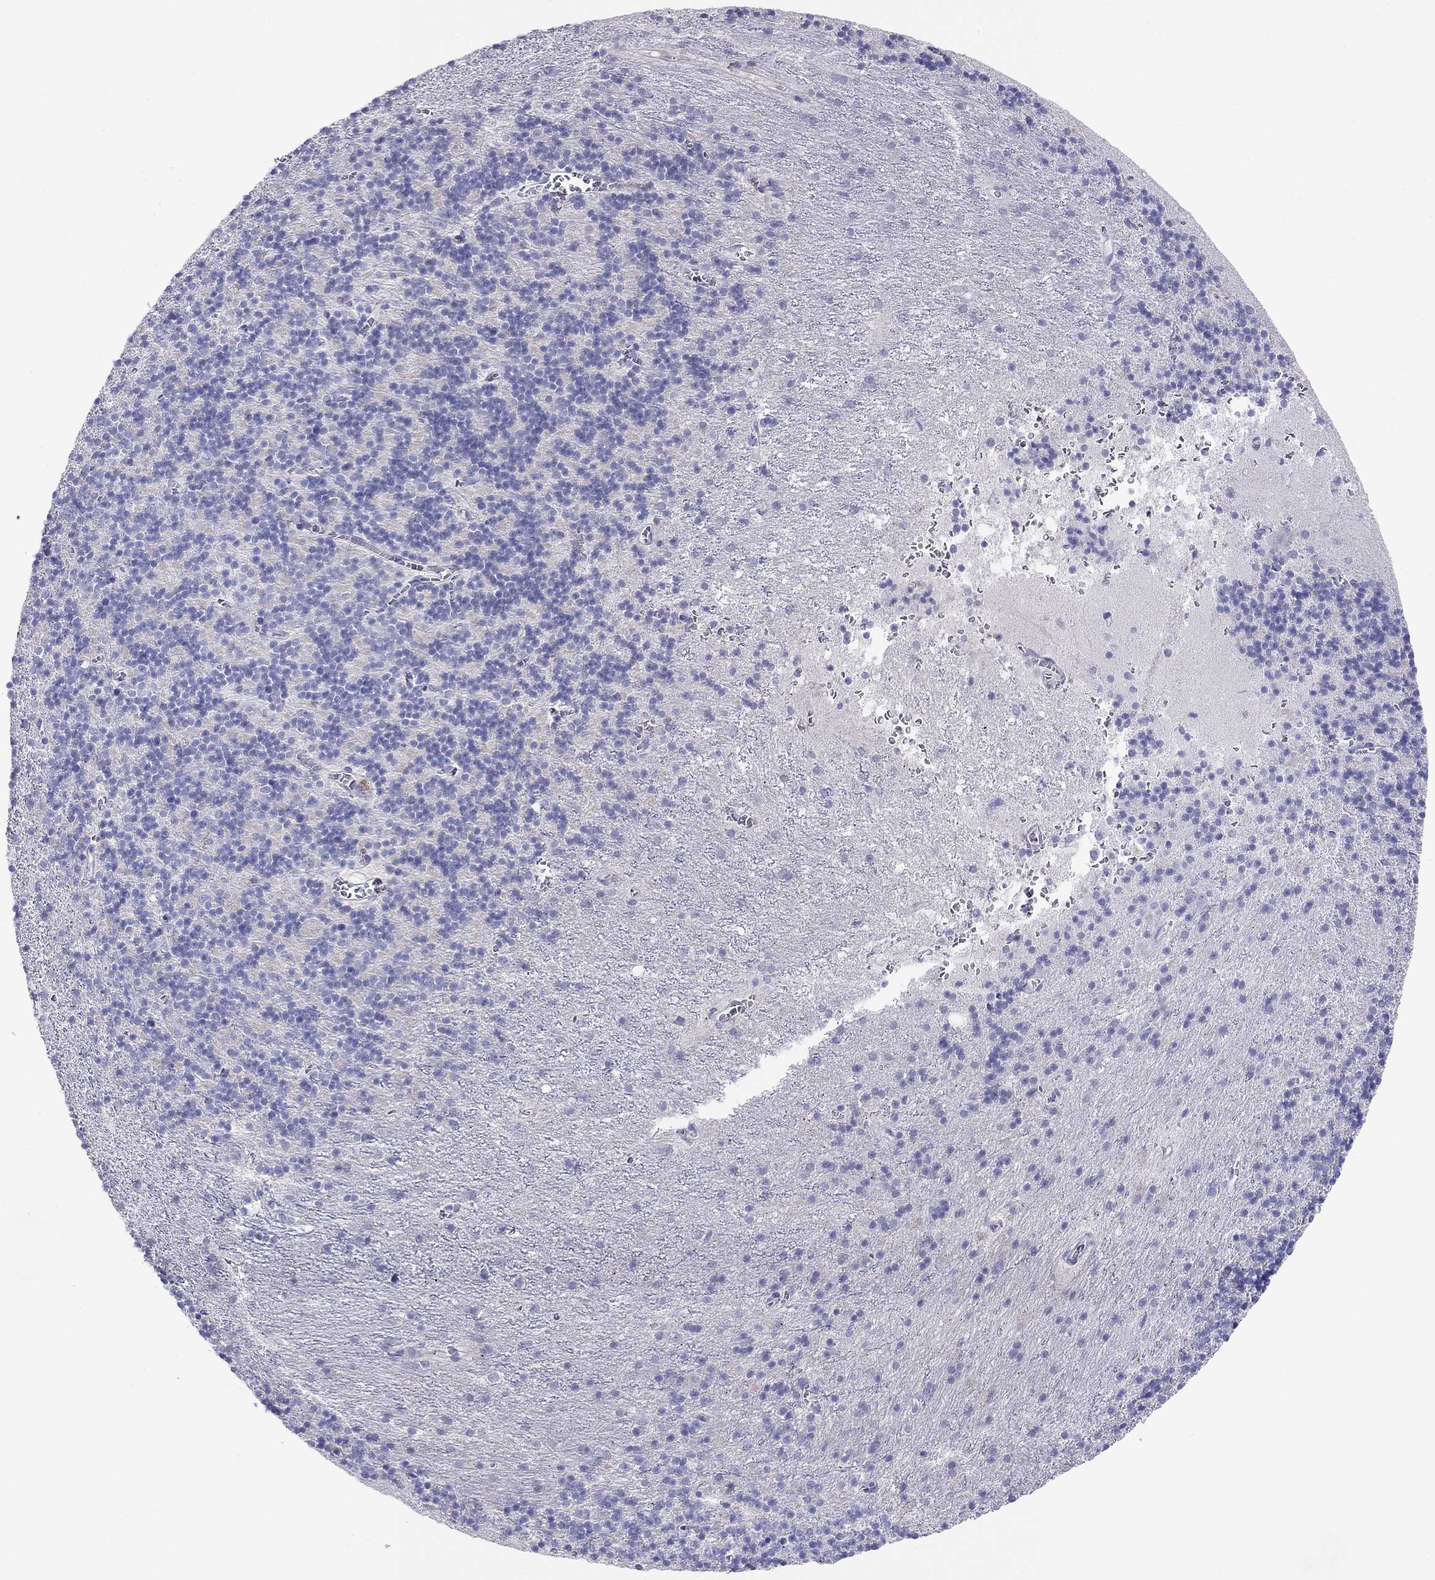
{"staining": {"intensity": "negative", "quantity": "none", "location": "none"}, "tissue": "cerebellum", "cell_type": "Cells in granular layer", "image_type": "normal", "snomed": [{"axis": "morphology", "description": "Normal tissue, NOS"}, {"axis": "topography", "description": "Cerebellum"}], "caption": "DAB (3,3'-diaminobenzidine) immunohistochemical staining of normal cerebellum shows no significant positivity in cells in granular layer. The staining was performed using DAB (3,3'-diaminobenzidine) to visualize the protein expression in brown, while the nuclei were stained in blue with hematoxylin (Magnification: 20x).", "gene": "CAPNS2", "patient": {"sex": "male", "age": 70}}